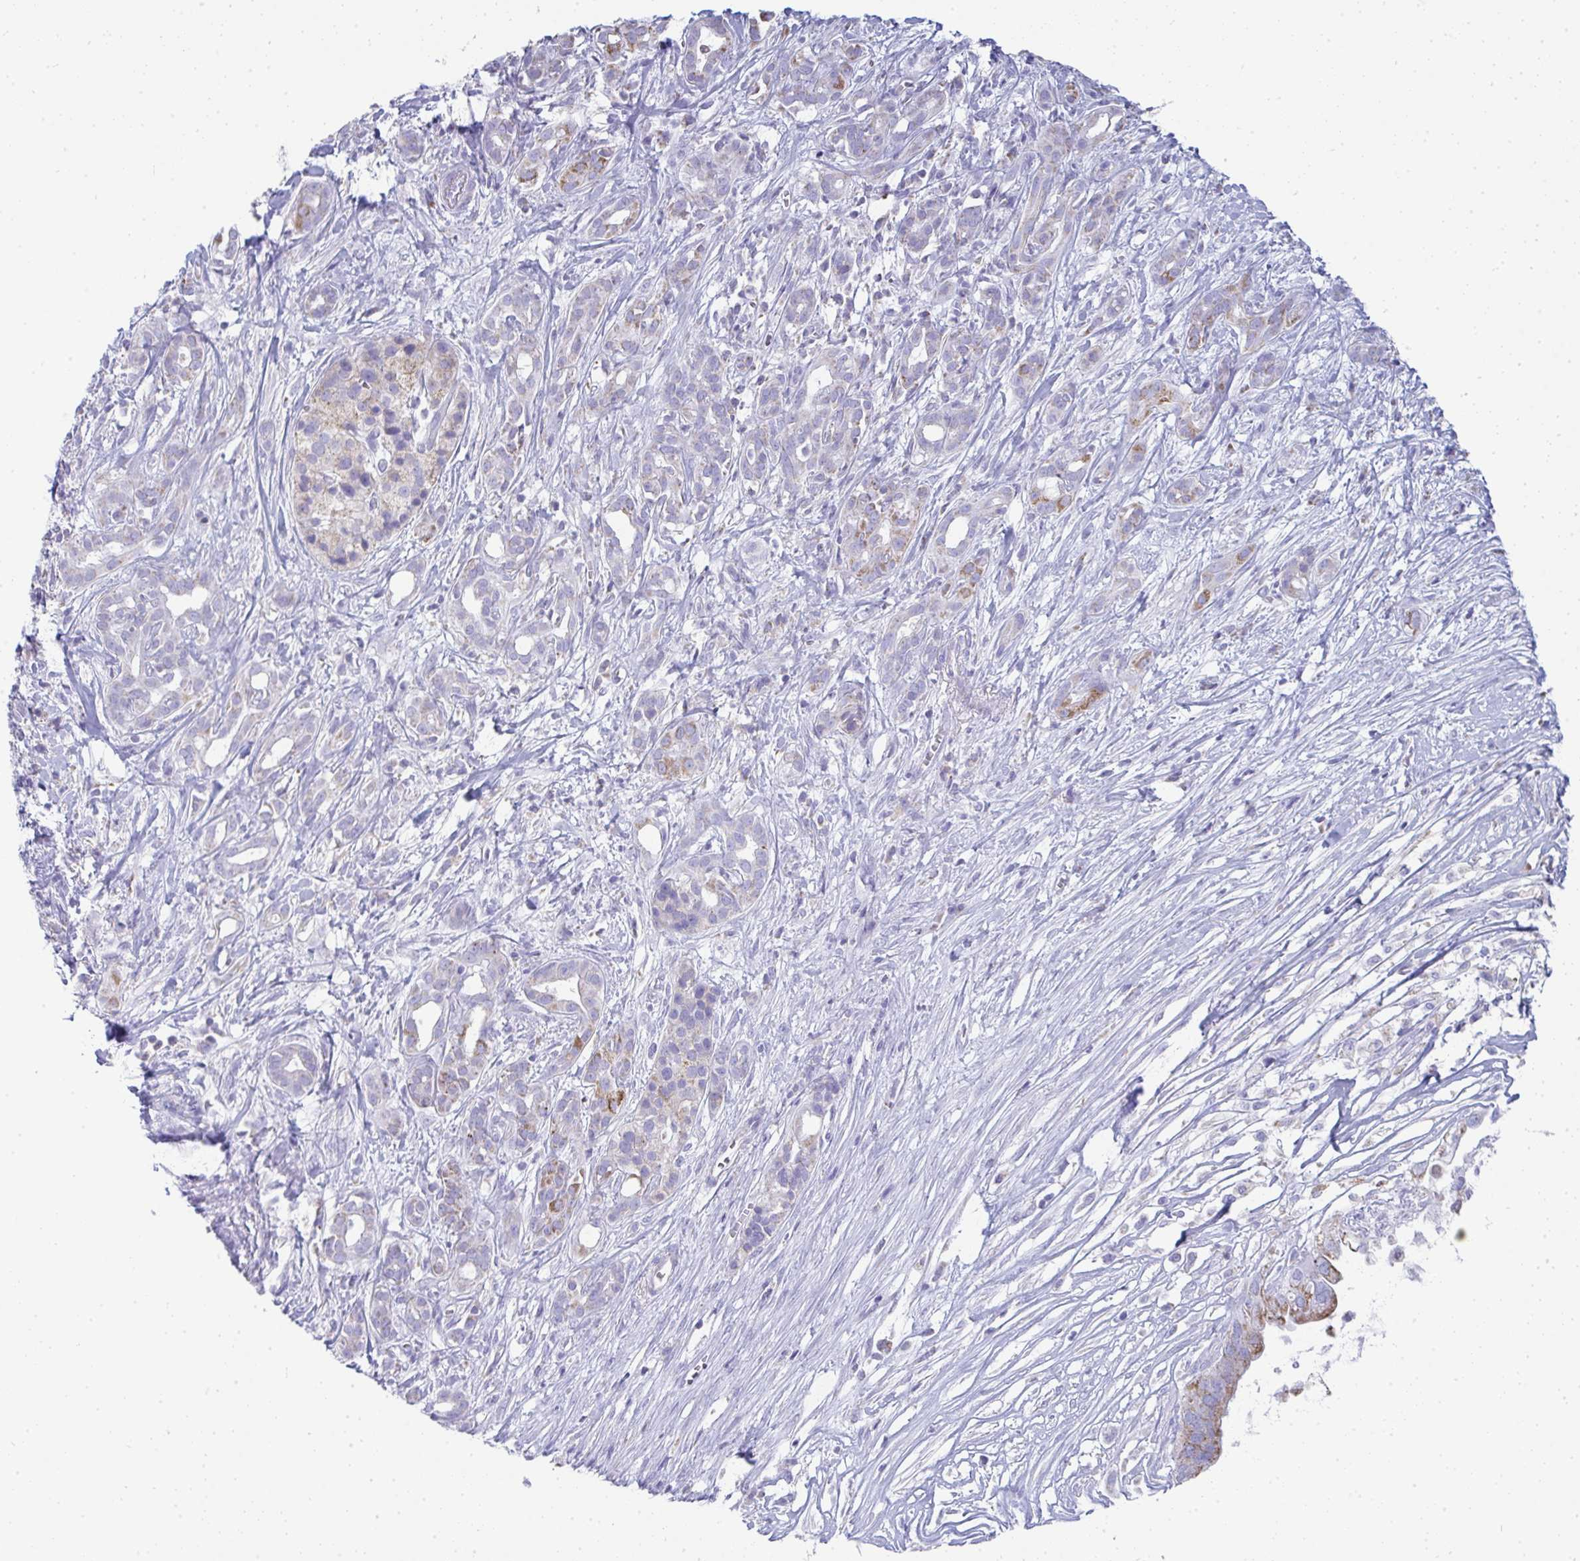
{"staining": {"intensity": "weak", "quantity": "25%-75%", "location": "cytoplasmic/membranous"}, "tissue": "pancreatic cancer", "cell_type": "Tumor cells", "image_type": "cancer", "snomed": [{"axis": "morphology", "description": "Adenocarcinoma, NOS"}, {"axis": "topography", "description": "Pancreas"}], "caption": "Tumor cells reveal low levels of weak cytoplasmic/membranous expression in approximately 25%-75% of cells in human pancreatic adenocarcinoma. The protein is stained brown, and the nuclei are stained in blue (DAB IHC with brightfield microscopy, high magnification).", "gene": "SLC6A1", "patient": {"sex": "male", "age": 61}}